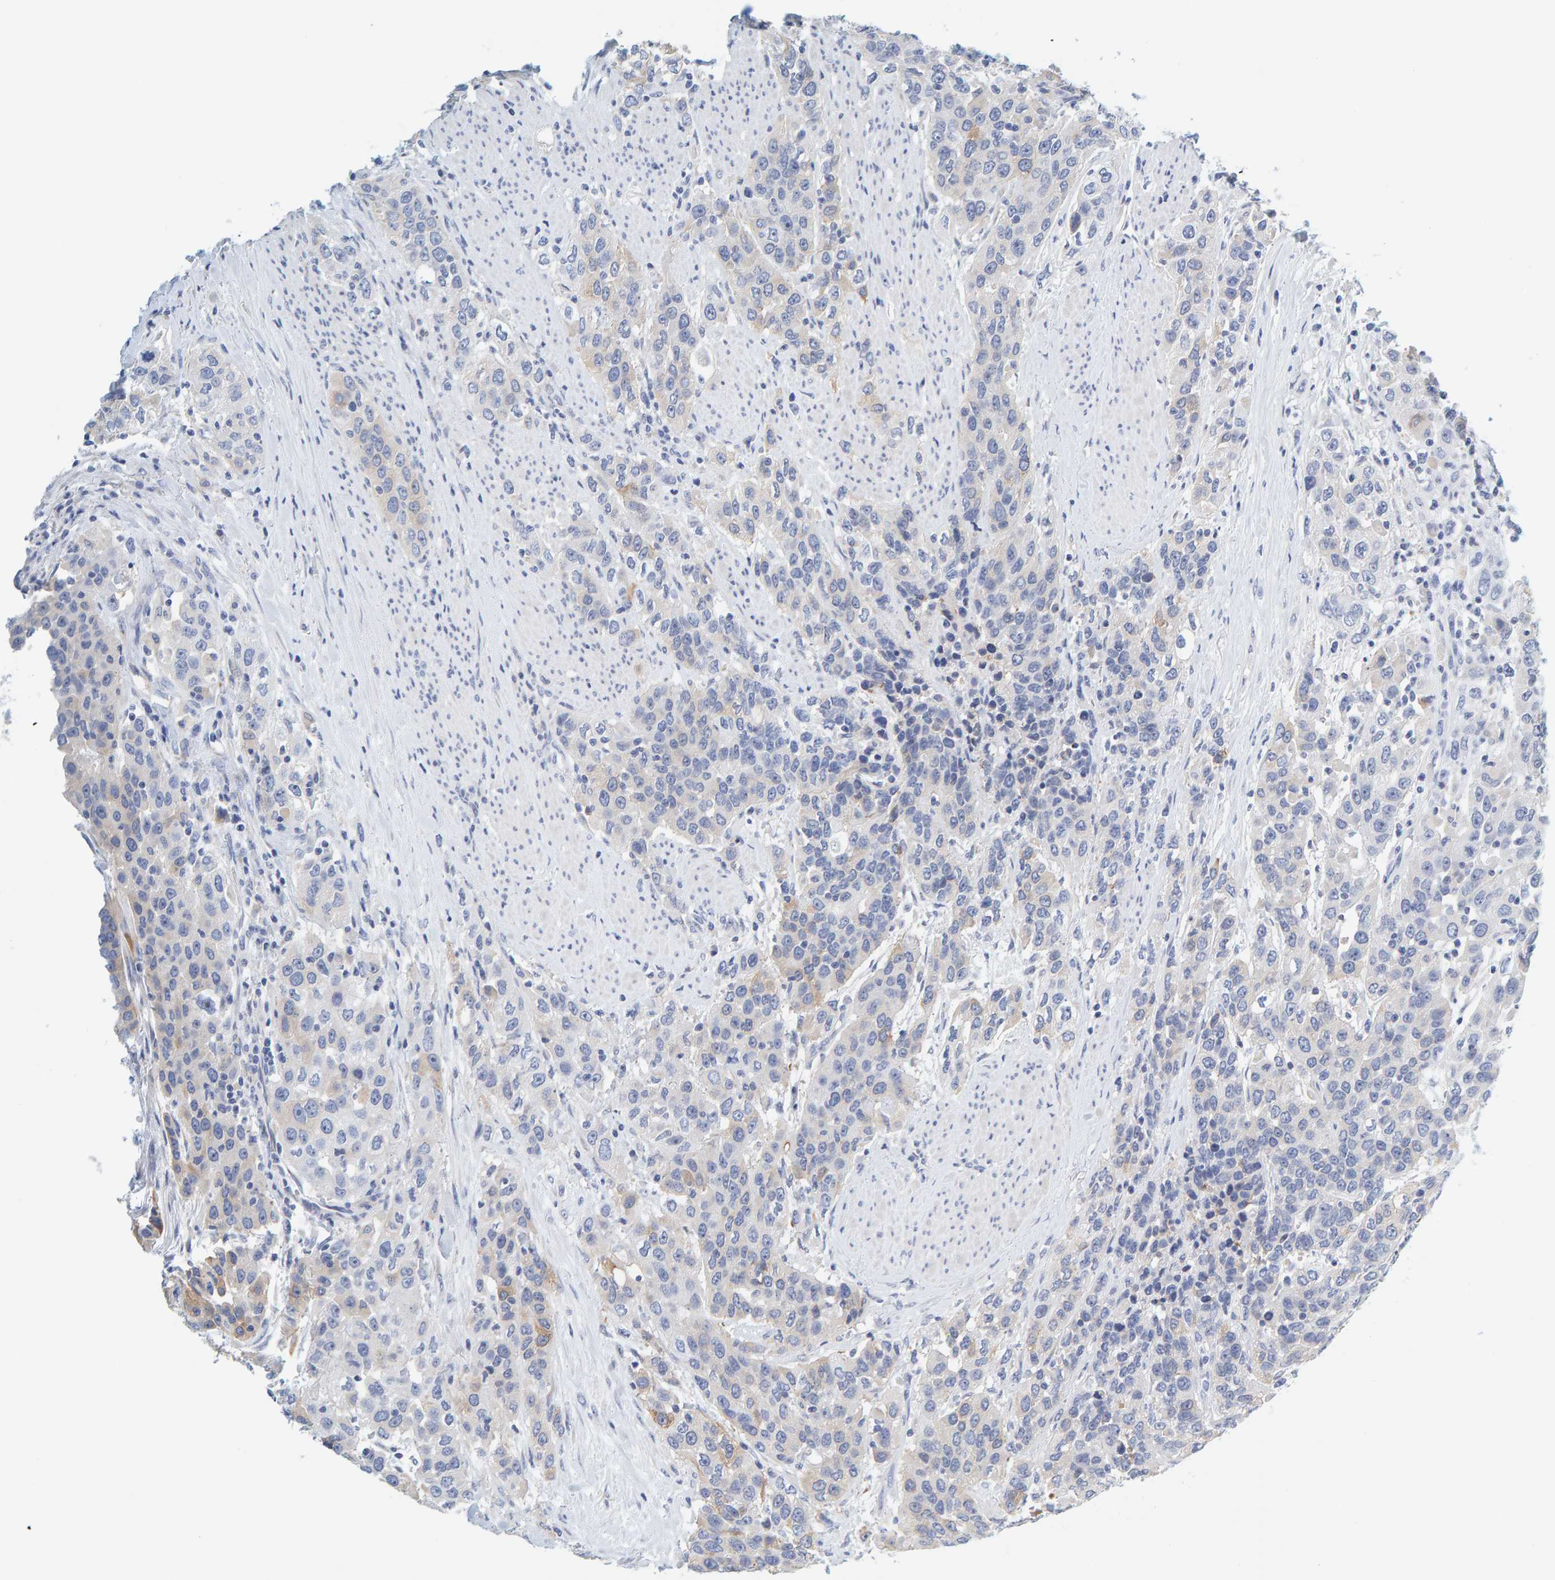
{"staining": {"intensity": "weak", "quantity": "<25%", "location": "cytoplasmic/membranous"}, "tissue": "urothelial cancer", "cell_type": "Tumor cells", "image_type": "cancer", "snomed": [{"axis": "morphology", "description": "Urothelial carcinoma, High grade"}, {"axis": "topography", "description": "Urinary bladder"}], "caption": "The histopathology image exhibits no significant expression in tumor cells of urothelial cancer.", "gene": "MOG", "patient": {"sex": "female", "age": 80}}